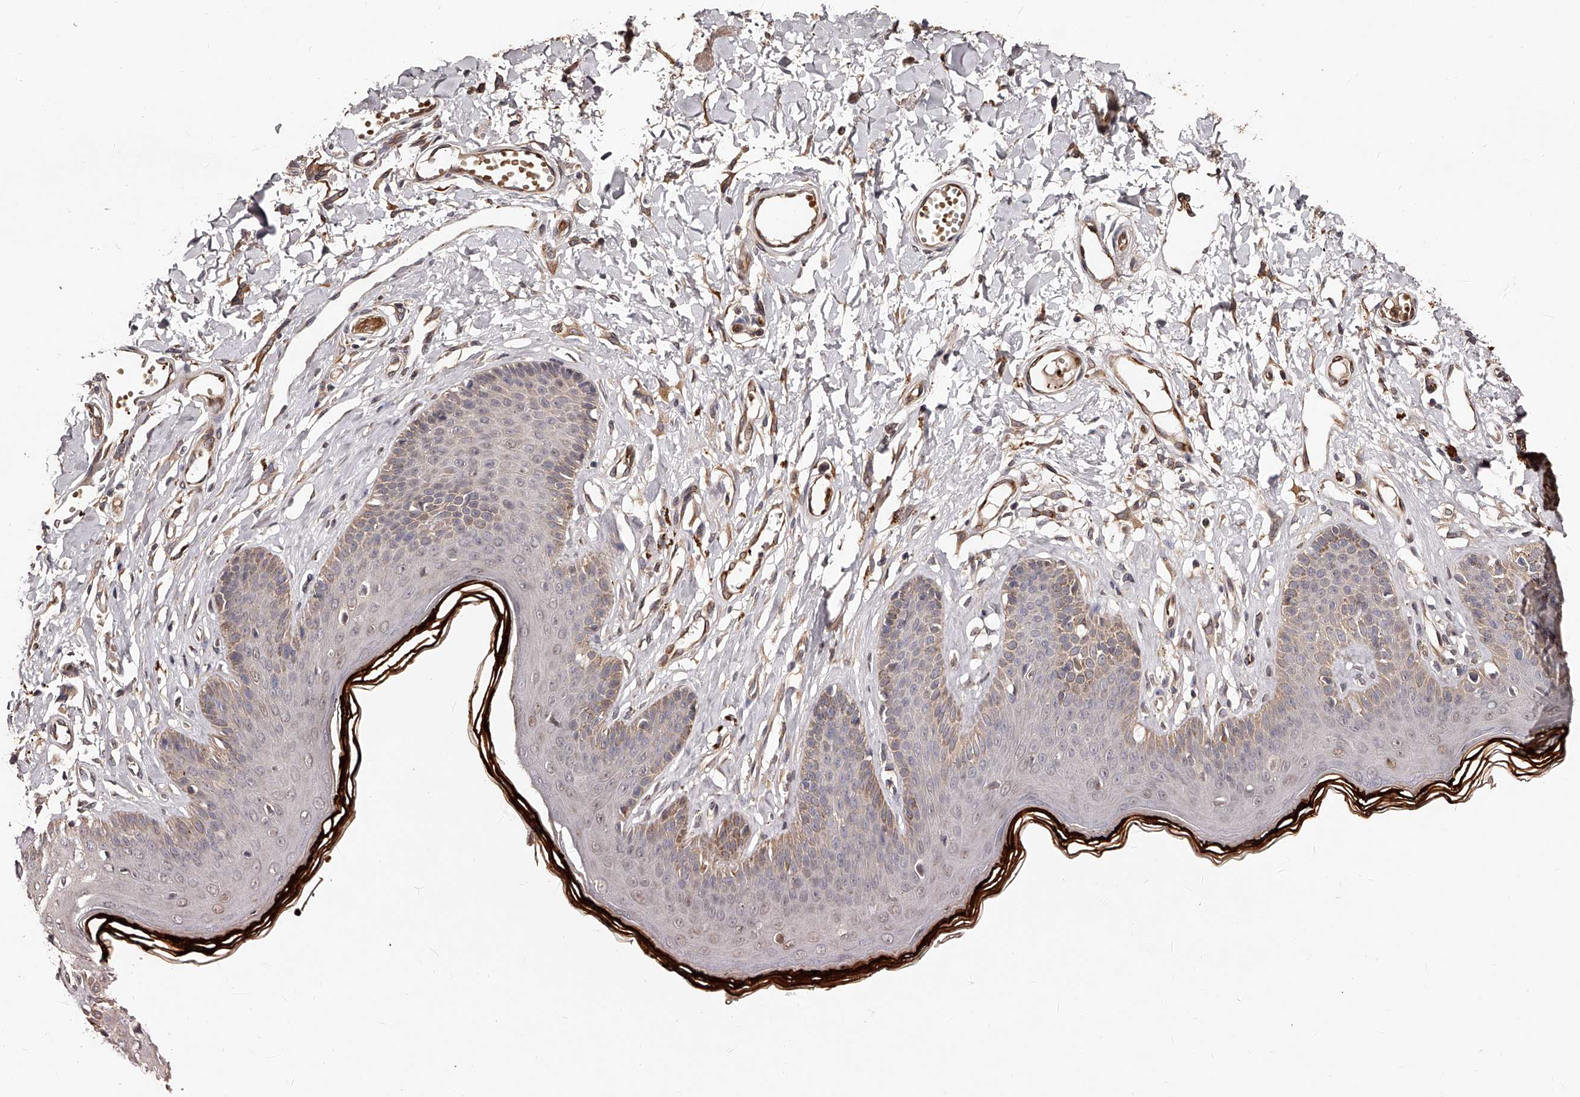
{"staining": {"intensity": "weak", "quantity": "25%-75%", "location": "cytoplasmic/membranous,nuclear"}, "tissue": "skin", "cell_type": "Epidermal cells", "image_type": "normal", "snomed": [{"axis": "morphology", "description": "Normal tissue, NOS"}, {"axis": "morphology", "description": "Squamous cell carcinoma, NOS"}, {"axis": "topography", "description": "Vulva"}], "caption": "Protein analysis of benign skin reveals weak cytoplasmic/membranous,nuclear expression in approximately 25%-75% of epidermal cells. The staining is performed using DAB brown chromogen to label protein expression. The nuclei are counter-stained blue using hematoxylin.", "gene": "URGCP", "patient": {"sex": "female", "age": 85}}